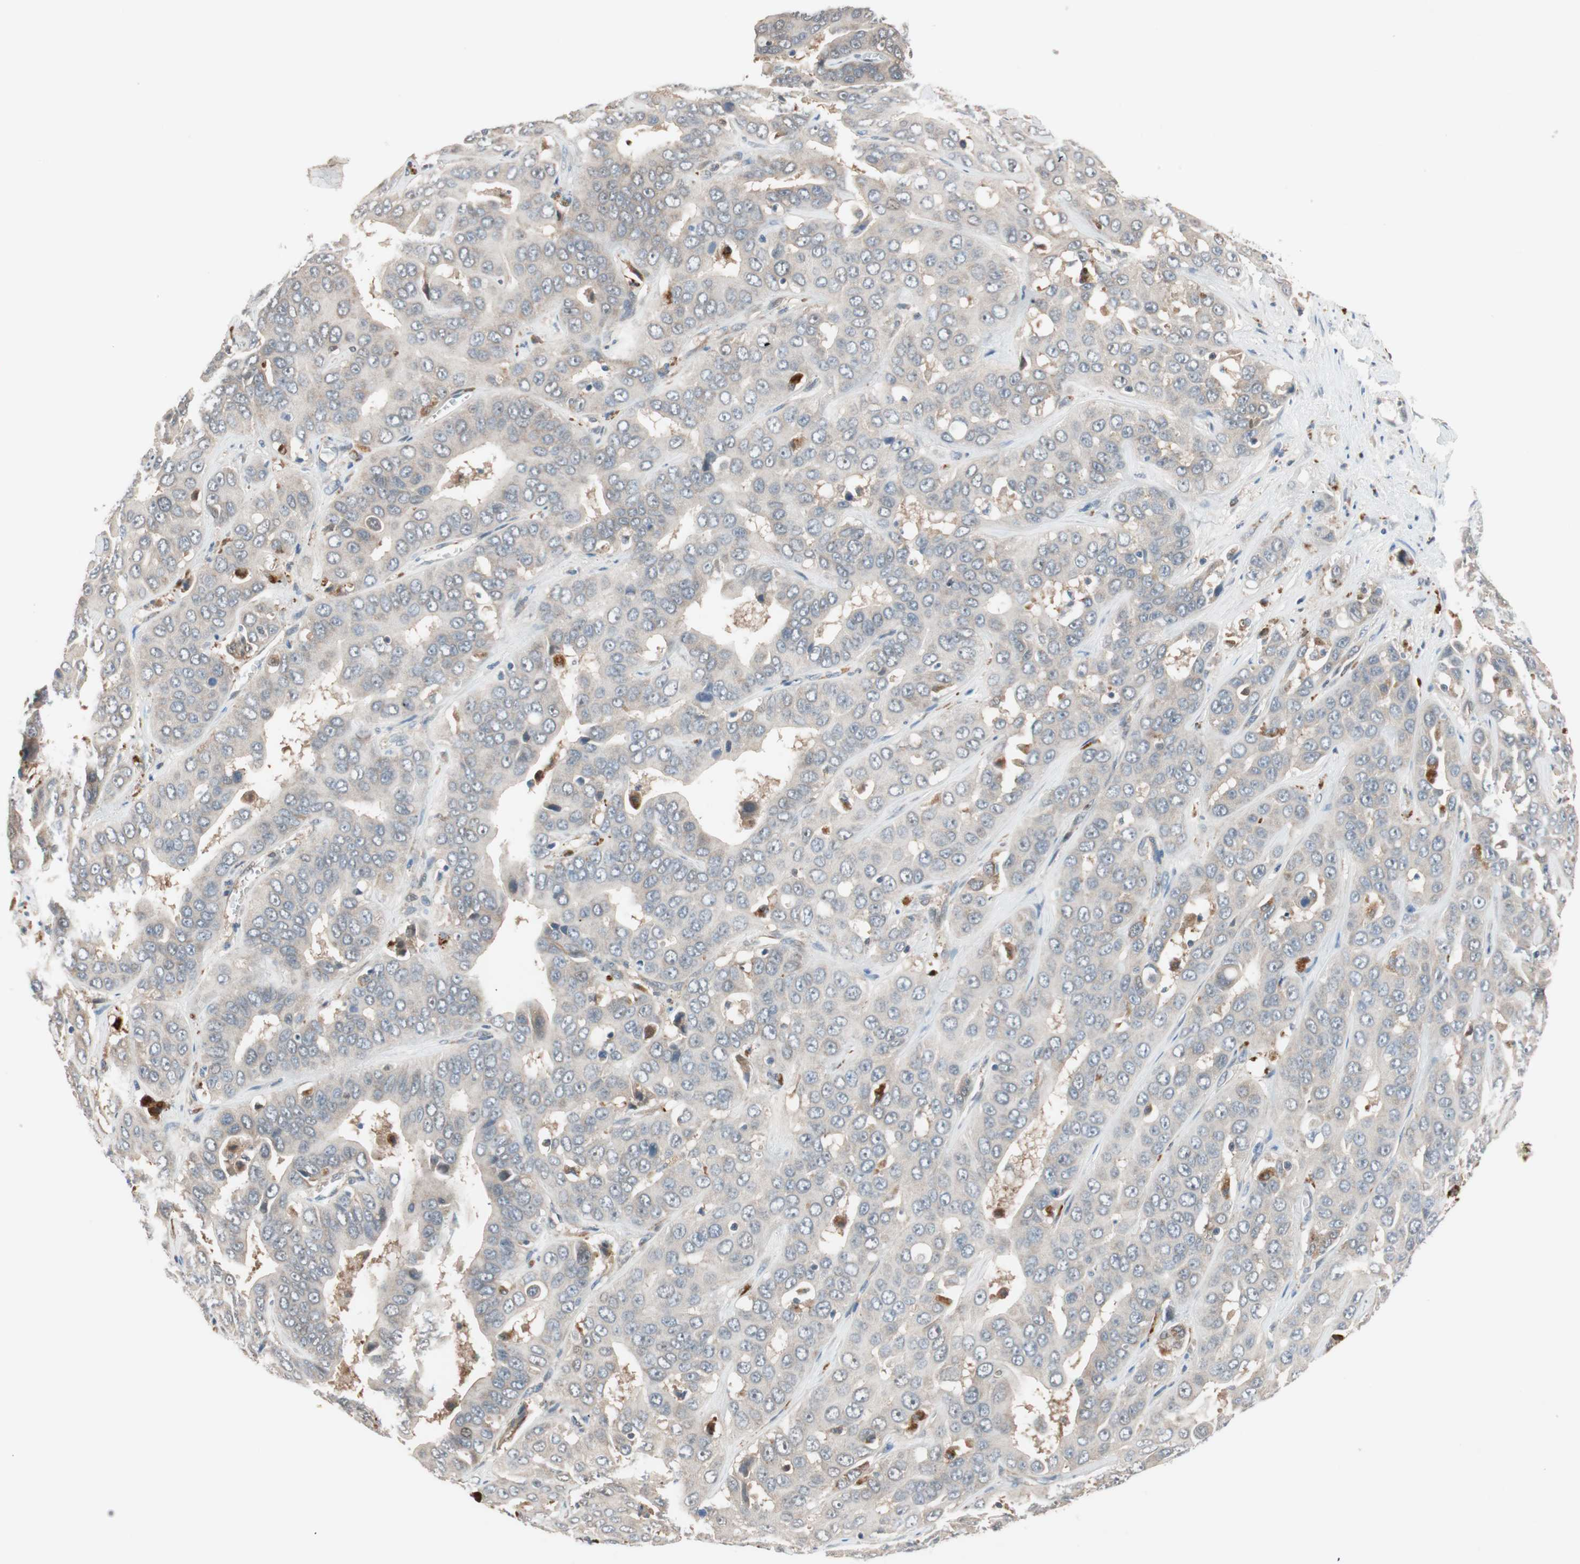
{"staining": {"intensity": "weak", "quantity": "25%-75%", "location": "cytoplasmic/membranous"}, "tissue": "liver cancer", "cell_type": "Tumor cells", "image_type": "cancer", "snomed": [{"axis": "morphology", "description": "Cholangiocarcinoma"}, {"axis": "topography", "description": "Liver"}], "caption": "Protein expression analysis of human liver cholangiocarcinoma reveals weak cytoplasmic/membranous expression in approximately 25%-75% of tumor cells.", "gene": "PIK3R3", "patient": {"sex": "female", "age": 52}}